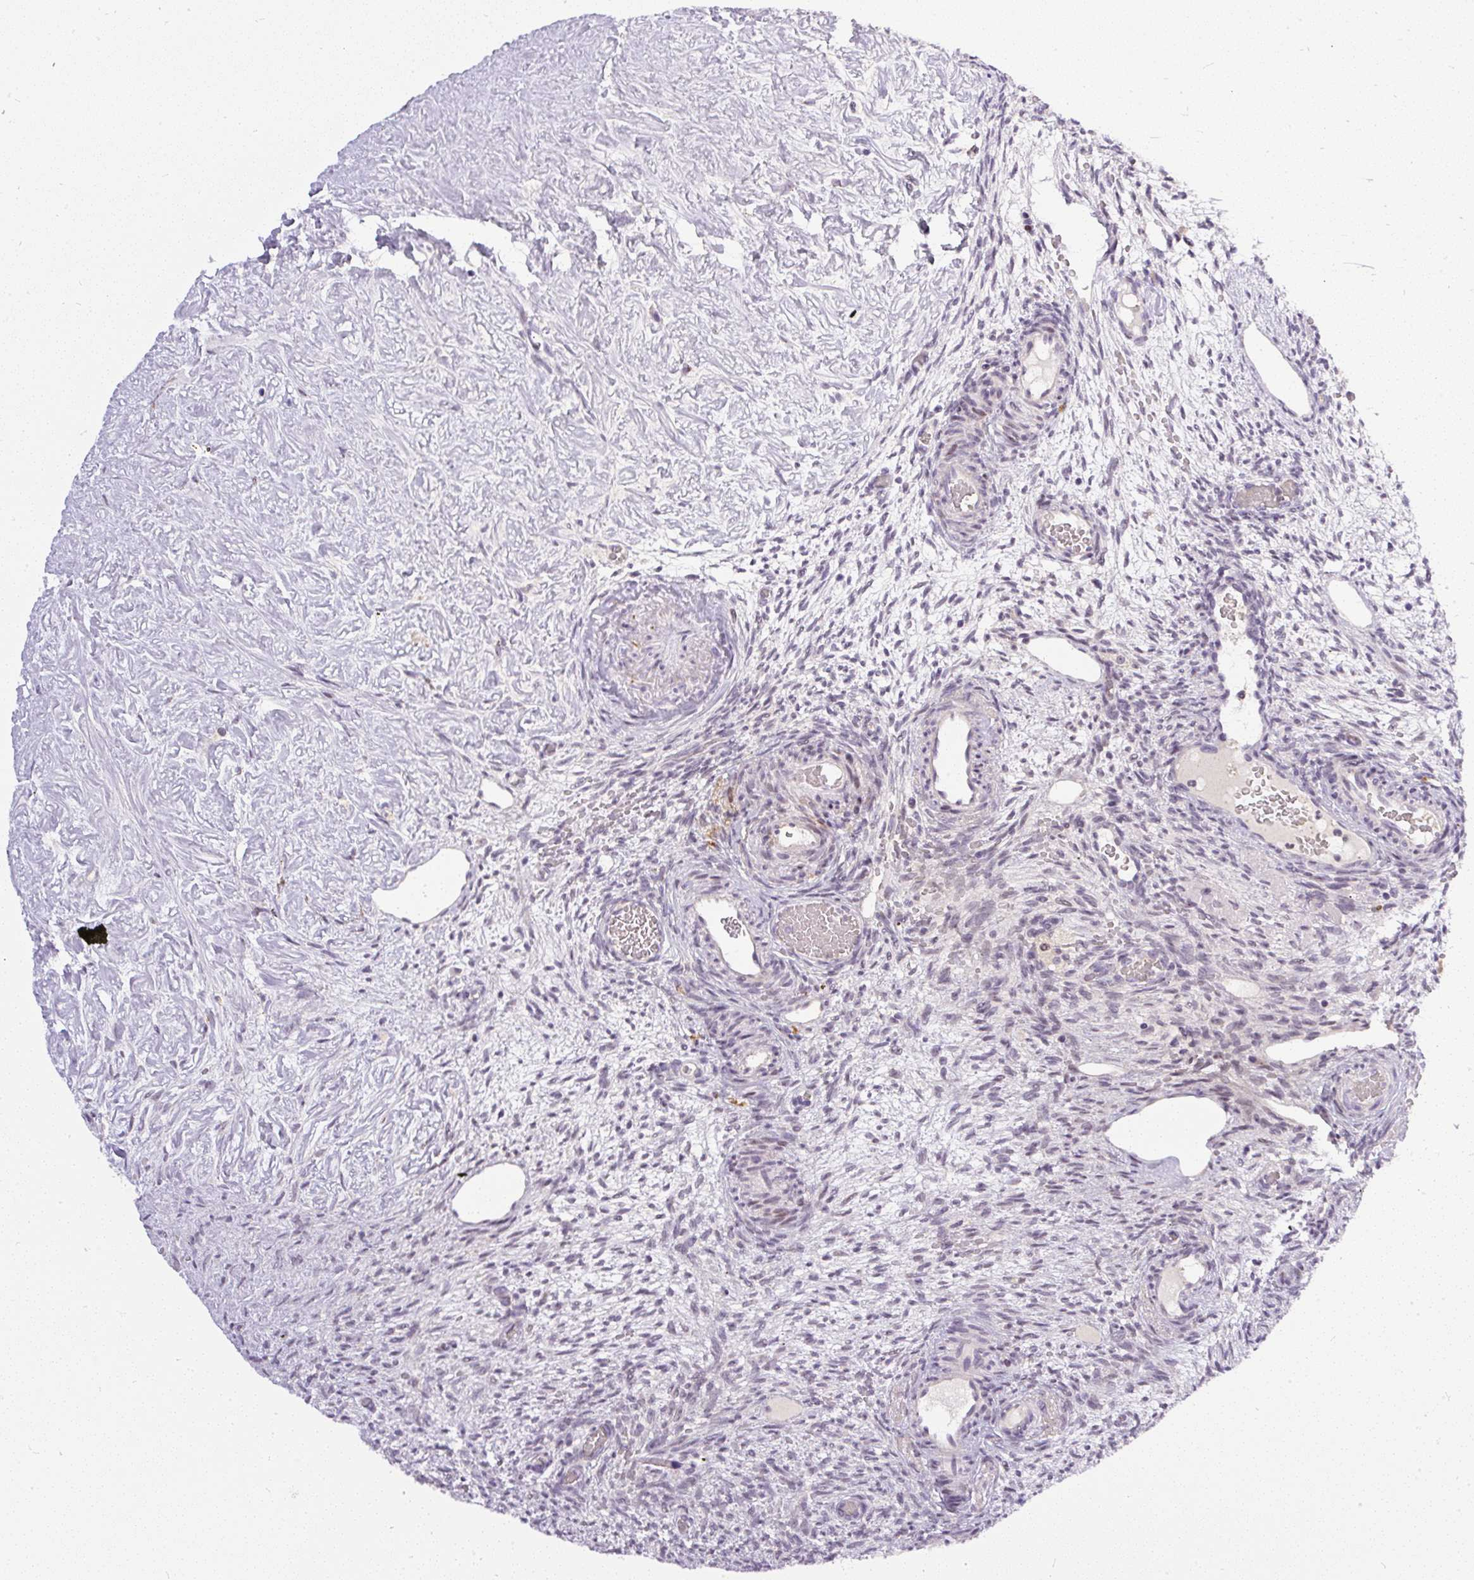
{"staining": {"intensity": "negative", "quantity": "none", "location": "none"}, "tissue": "ovary", "cell_type": "Ovarian stroma cells", "image_type": "normal", "snomed": [{"axis": "morphology", "description": "Normal tissue, NOS"}, {"axis": "topography", "description": "Ovary"}], "caption": "IHC of unremarkable human ovary exhibits no positivity in ovarian stroma cells.", "gene": "FAM117B", "patient": {"sex": "female", "age": 67}}